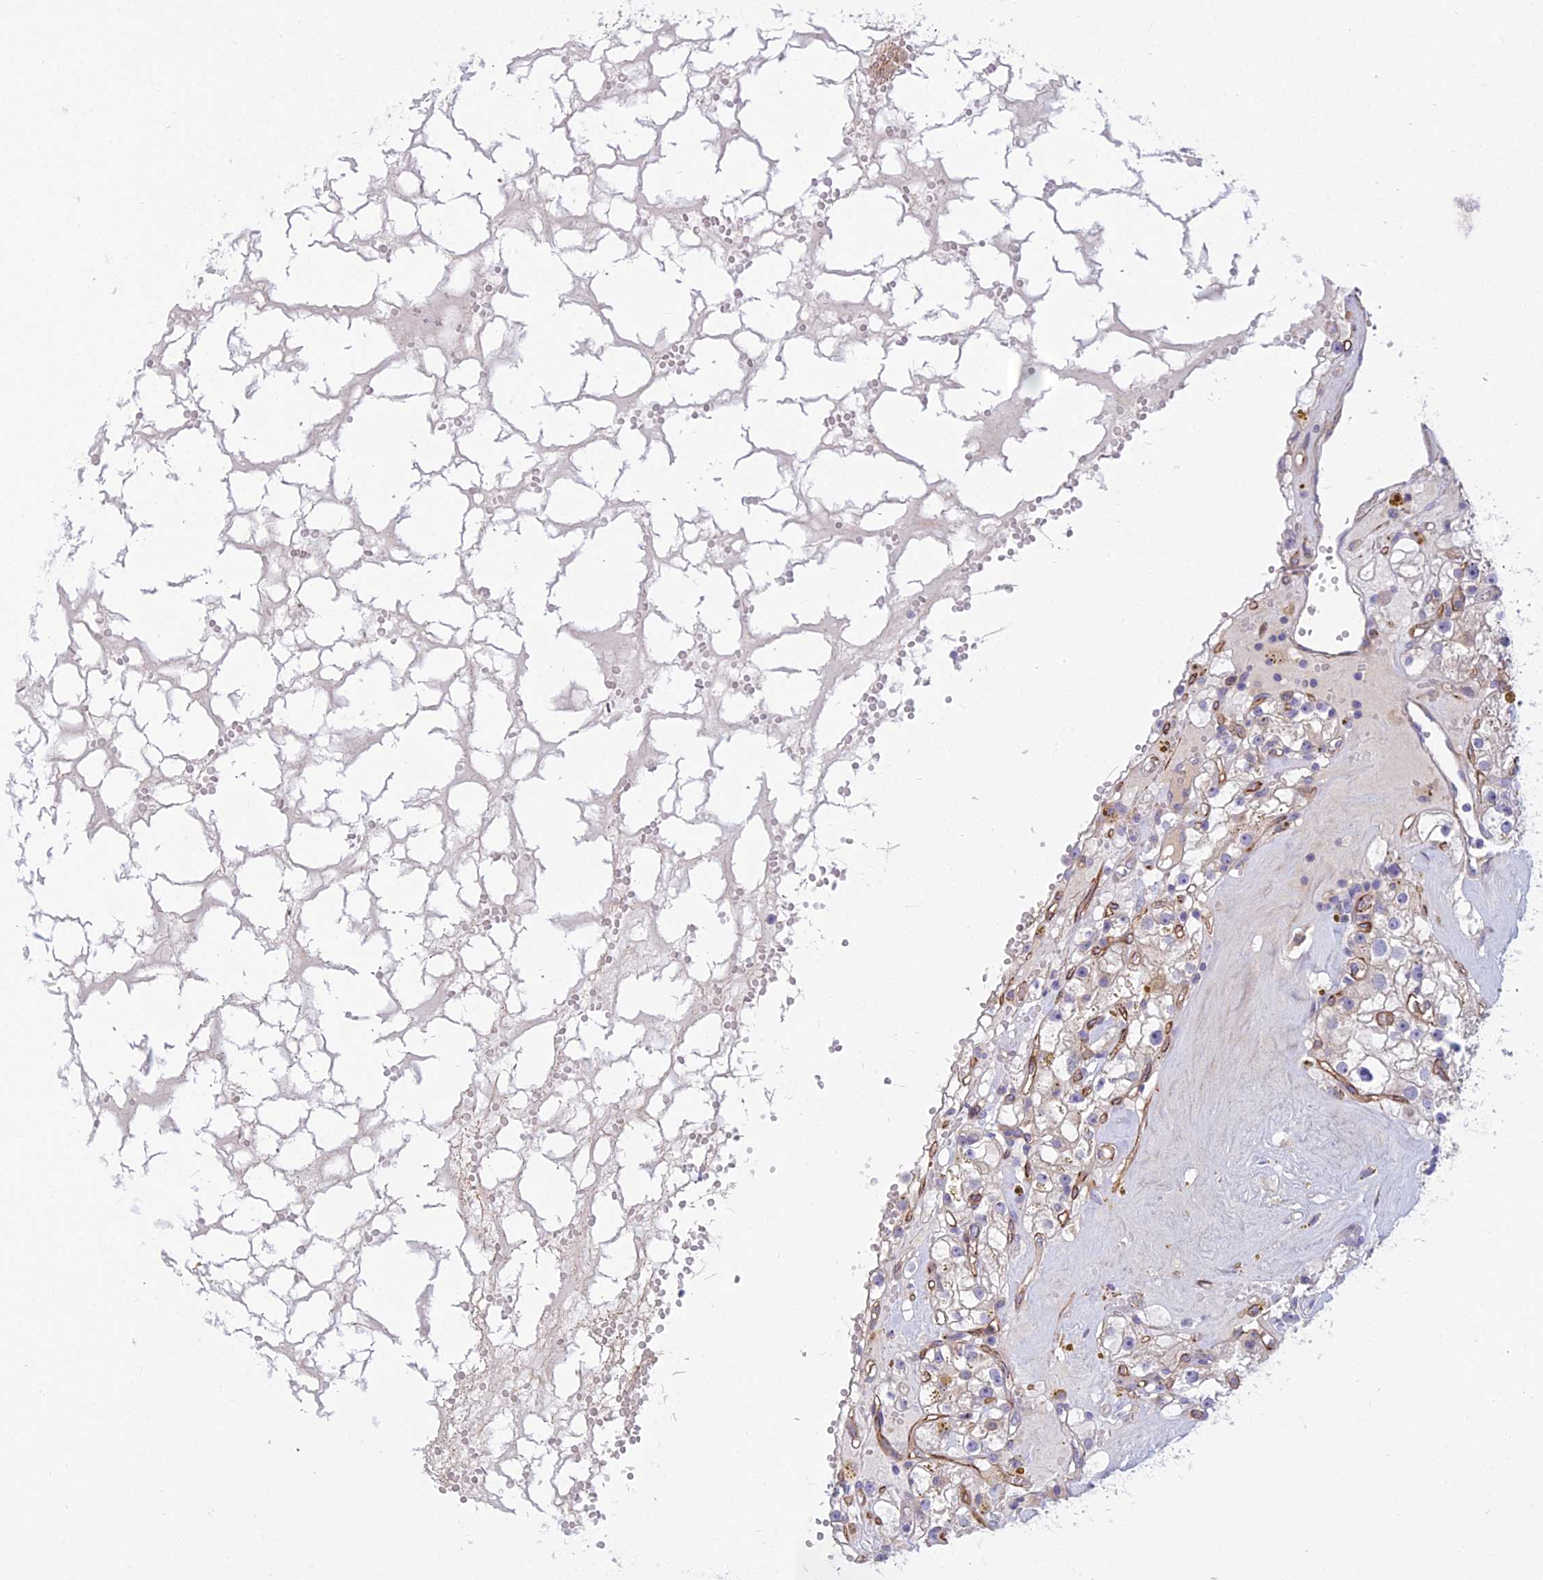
{"staining": {"intensity": "negative", "quantity": "none", "location": "none"}, "tissue": "renal cancer", "cell_type": "Tumor cells", "image_type": "cancer", "snomed": [{"axis": "morphology", "description": "Adenocarcinoma, NOS"}, {"axis": "topography", "description": "Kidney"}], "caption": "This is an immunohistochemistry (IHC) photomicrograph of renal cancer (adenocarcinoma). There is no staining in tumor cells.", "gene": "DUS2", "patient": {"sex": "male", "age": 56}}